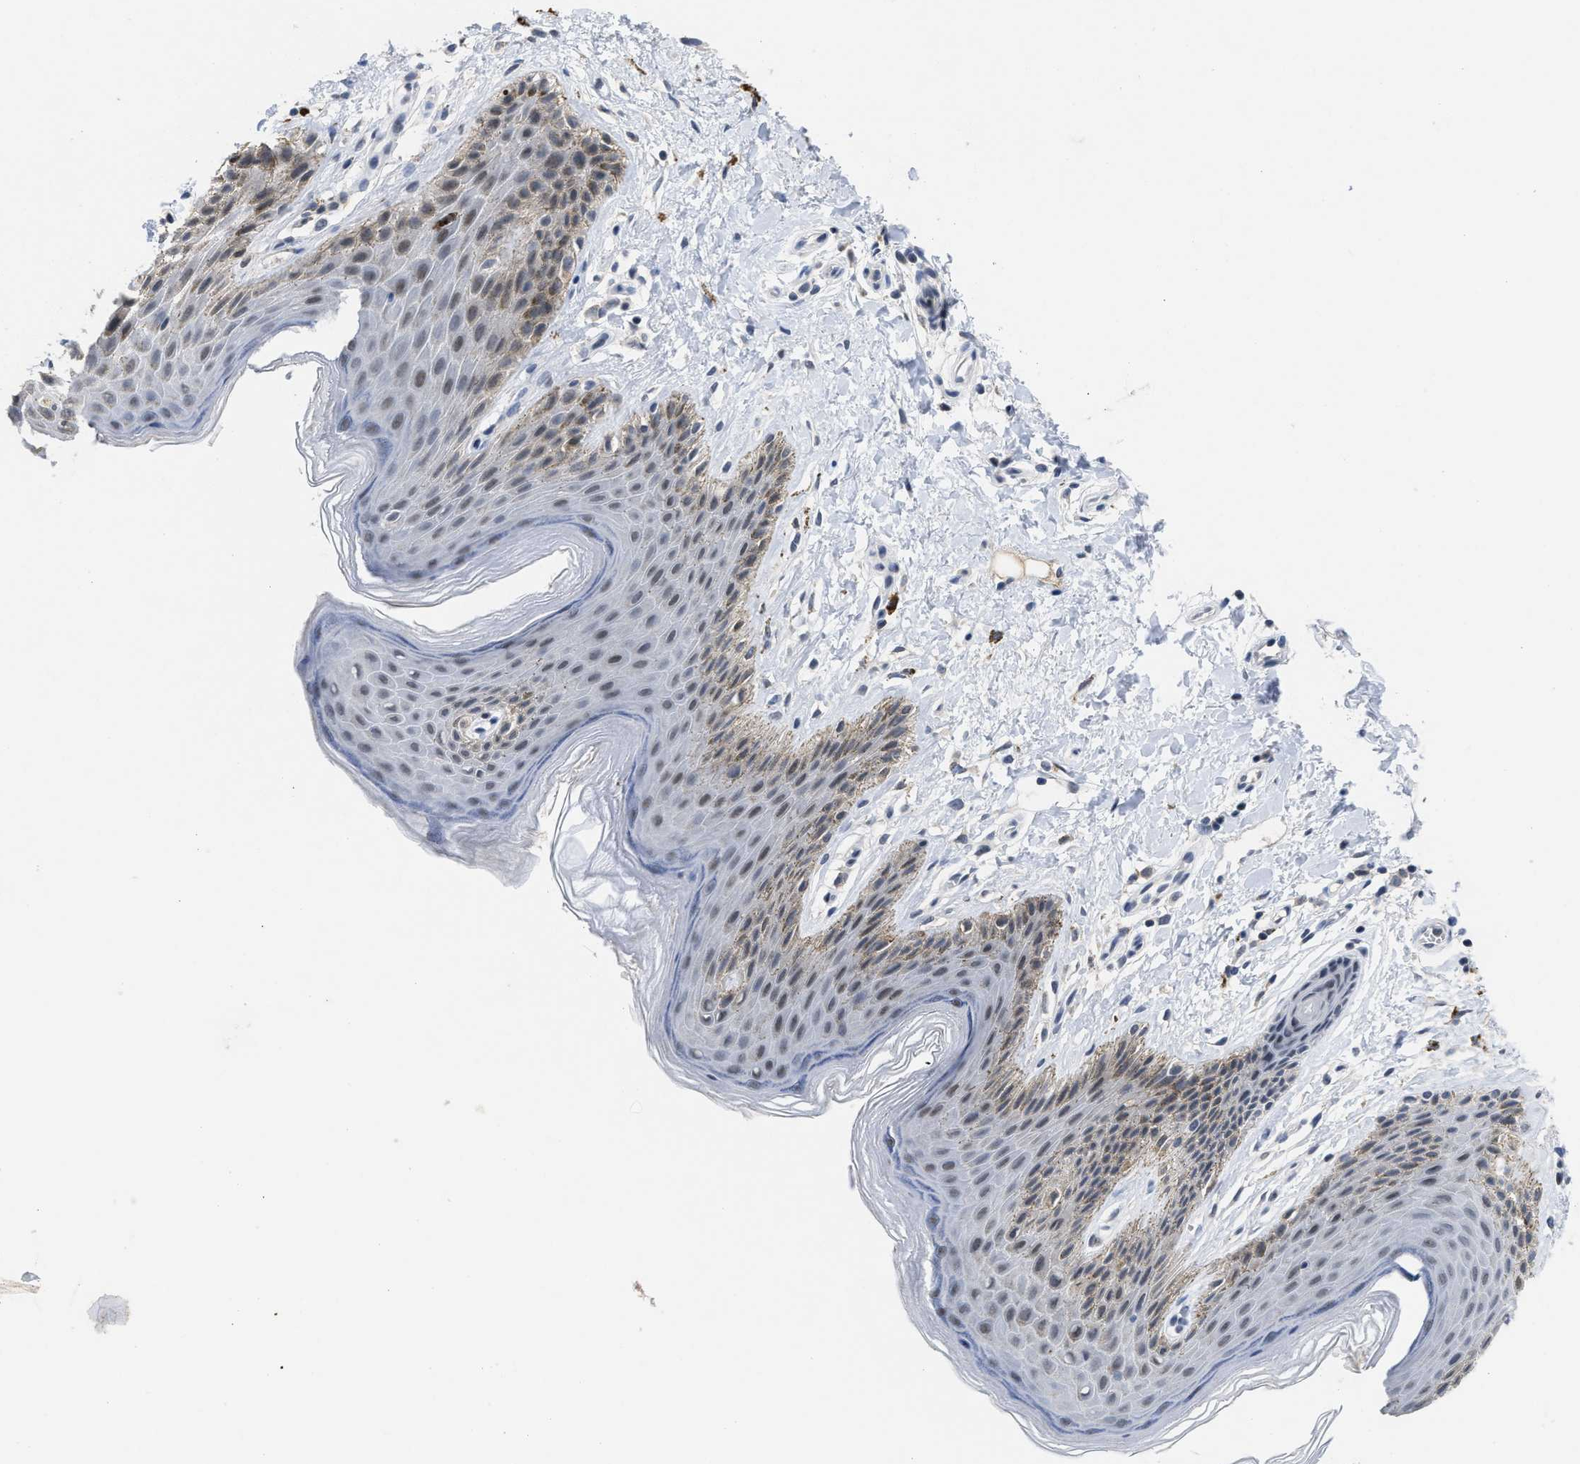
{"staining": {"intensity": "moderate", "quantity": "<25%", "location": "cytoplasmic/membranous,nuclear"}, "tissue": "skin", "cell_type": "Epidermal cells", "image_type": "normal", "snomed": [{"axis": "morphology", "description": "Normal tissue, NOS"}, {"axis": "topography", "description": "Anal"}], "caption": "Skin stained with immunohistochemistry (IHC) reveals moderate cytoplasmic/membranous,nuclear expression in about <25% of epidermal cells. The staining is performed using DAB brown chromogen to label protein expression. The nuclei are counter-stained blue using hematoxylin.", "gene": "GGNBP2", "patient": {"sex": "male", "age": 44}}